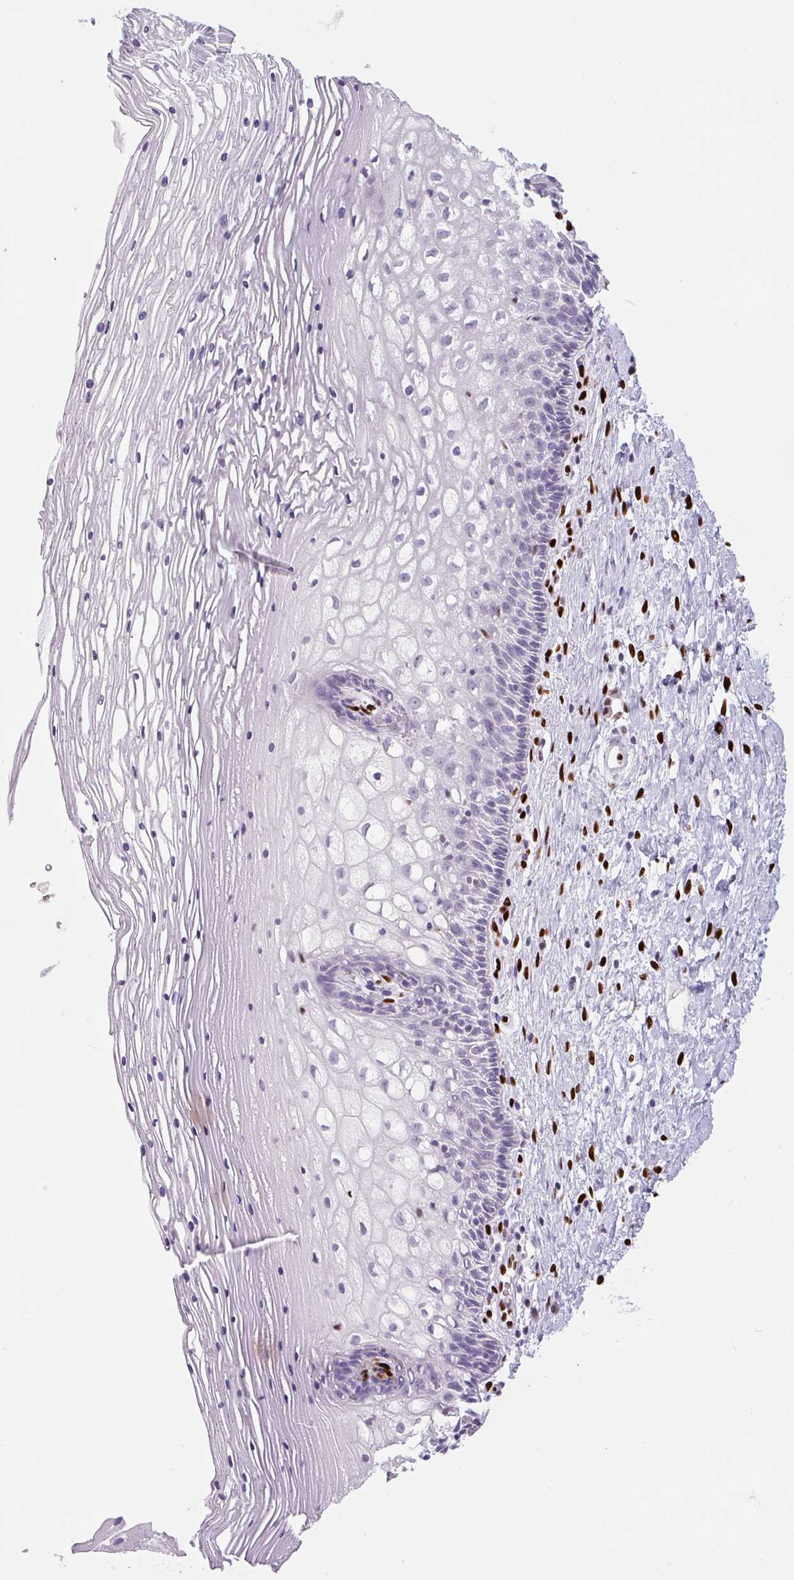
{"staining": {"intensity": "negative", "quantity": "none", "location": "none"}, "tissue": "cervix", "cell_type": "Glandular cells", "image_type": "normal", "snomed": [{"axis": "morphology", "description": "Normal tissue, NOS"}, {"axis": "topography", "description": "Cervix"}], "caption": "Histopathology image shows no protein staining in glandular cells of normal cervix.", "gene": "ZEB1", "patient": {"sex": "female", "age": 36}}